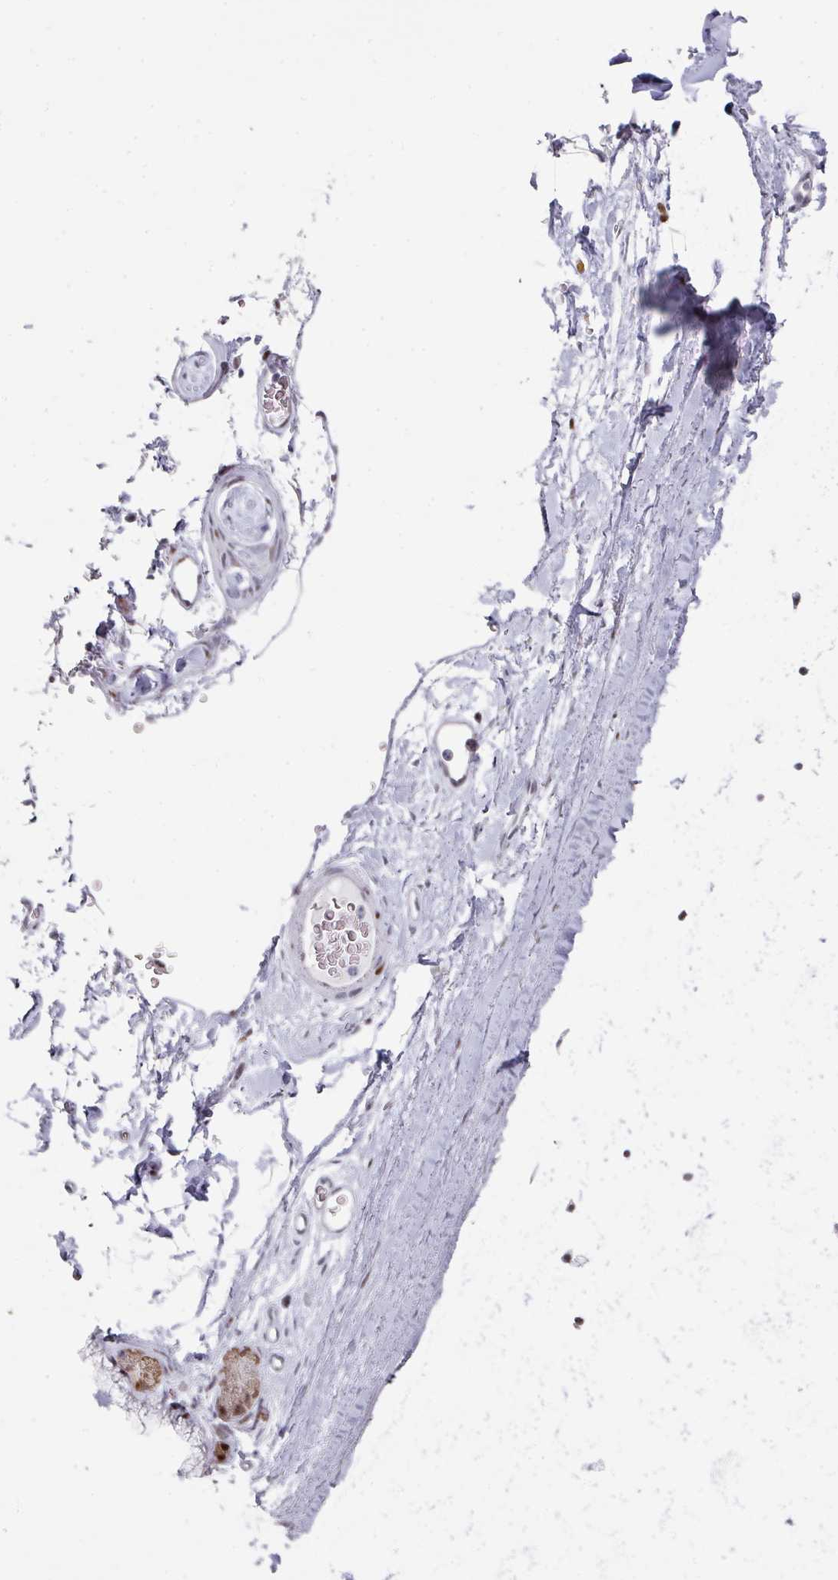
{"staining": {"intensity": "negative", "quantity": "none", "location": "none"}, "tissue": "soft tissue", "cell_type": "Fibroblasts", "image_type": "normal", "snomed": [{"axis": "morphology", "description": "Normal tissue, NOS"}, {"axis": "topography", "description": "Lymph node"}, {"axis": "topography", "description": "Cartilage tissue"}, {"axis": "topography", "description": "Bronchus"}], "caption": "A high-resolution micrograph shows immunohistochemistry (IHC) staining of normal soft tissue, which reveals no significant positivity in fibroblasts.", "gene": "SF3B5", "patient": {"sex": "female", "age": 70}}